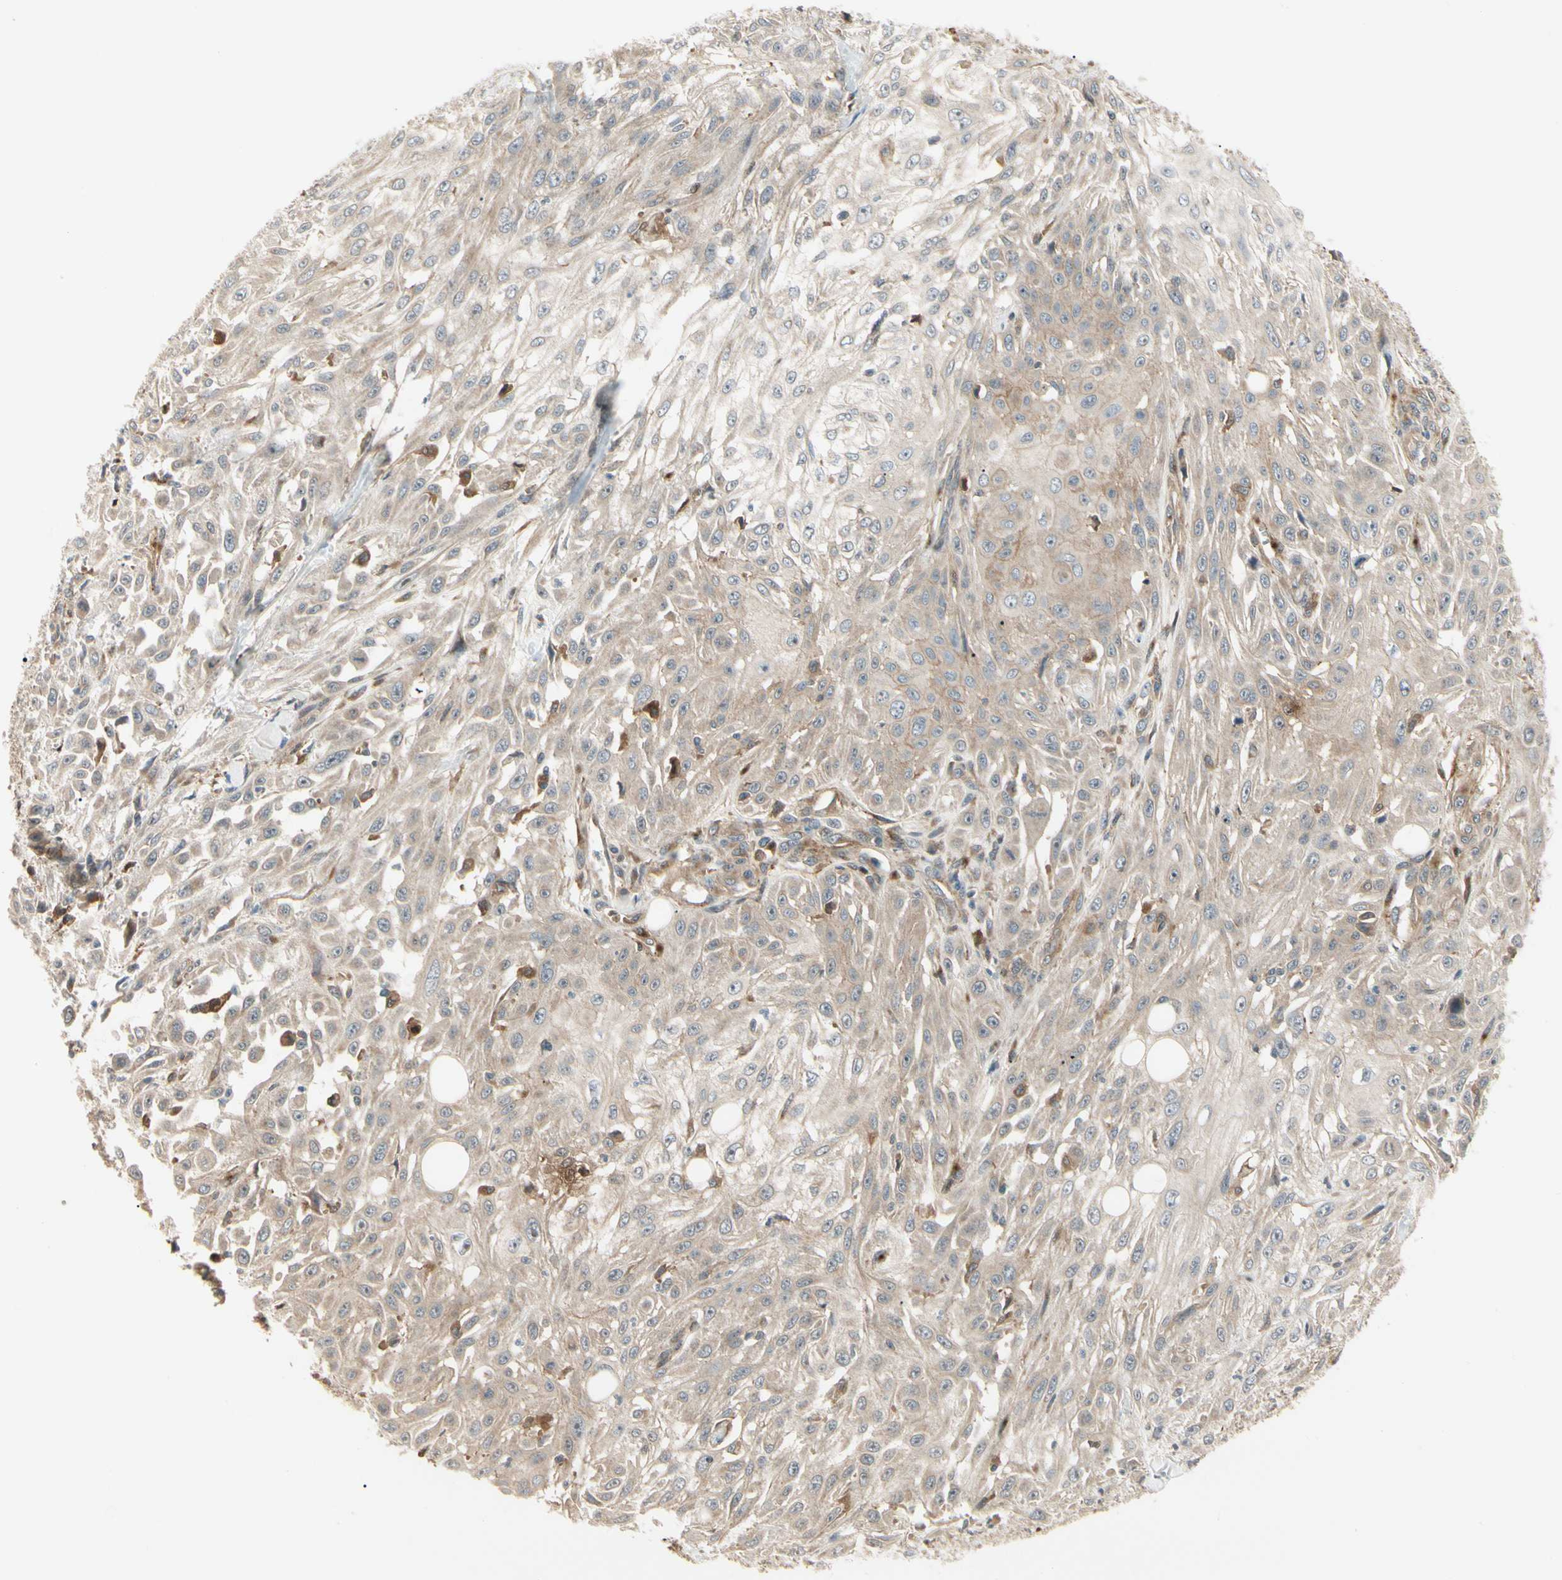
{"staining": {"intensity": "weak", "quantity": ">75%", "location": "cytoplasmic/membranous"}, "tissue": "skin cancer", "cell_type": "Tumor cells", "image_type": "cancer", "snomed": [{"axis": "morphology", "description": "Squamous cell carcinoma, NOS"}, {"axis": "topography", "description": "Skin"}], "caption": "Human skin squamous cell carcinoma stained with a brown dye reveals weak cytoplasmic/membranous positive positivity in about >75% of tumor cells.", "gene": "F2R", "patient": {"sex": "male", "age": 75}}